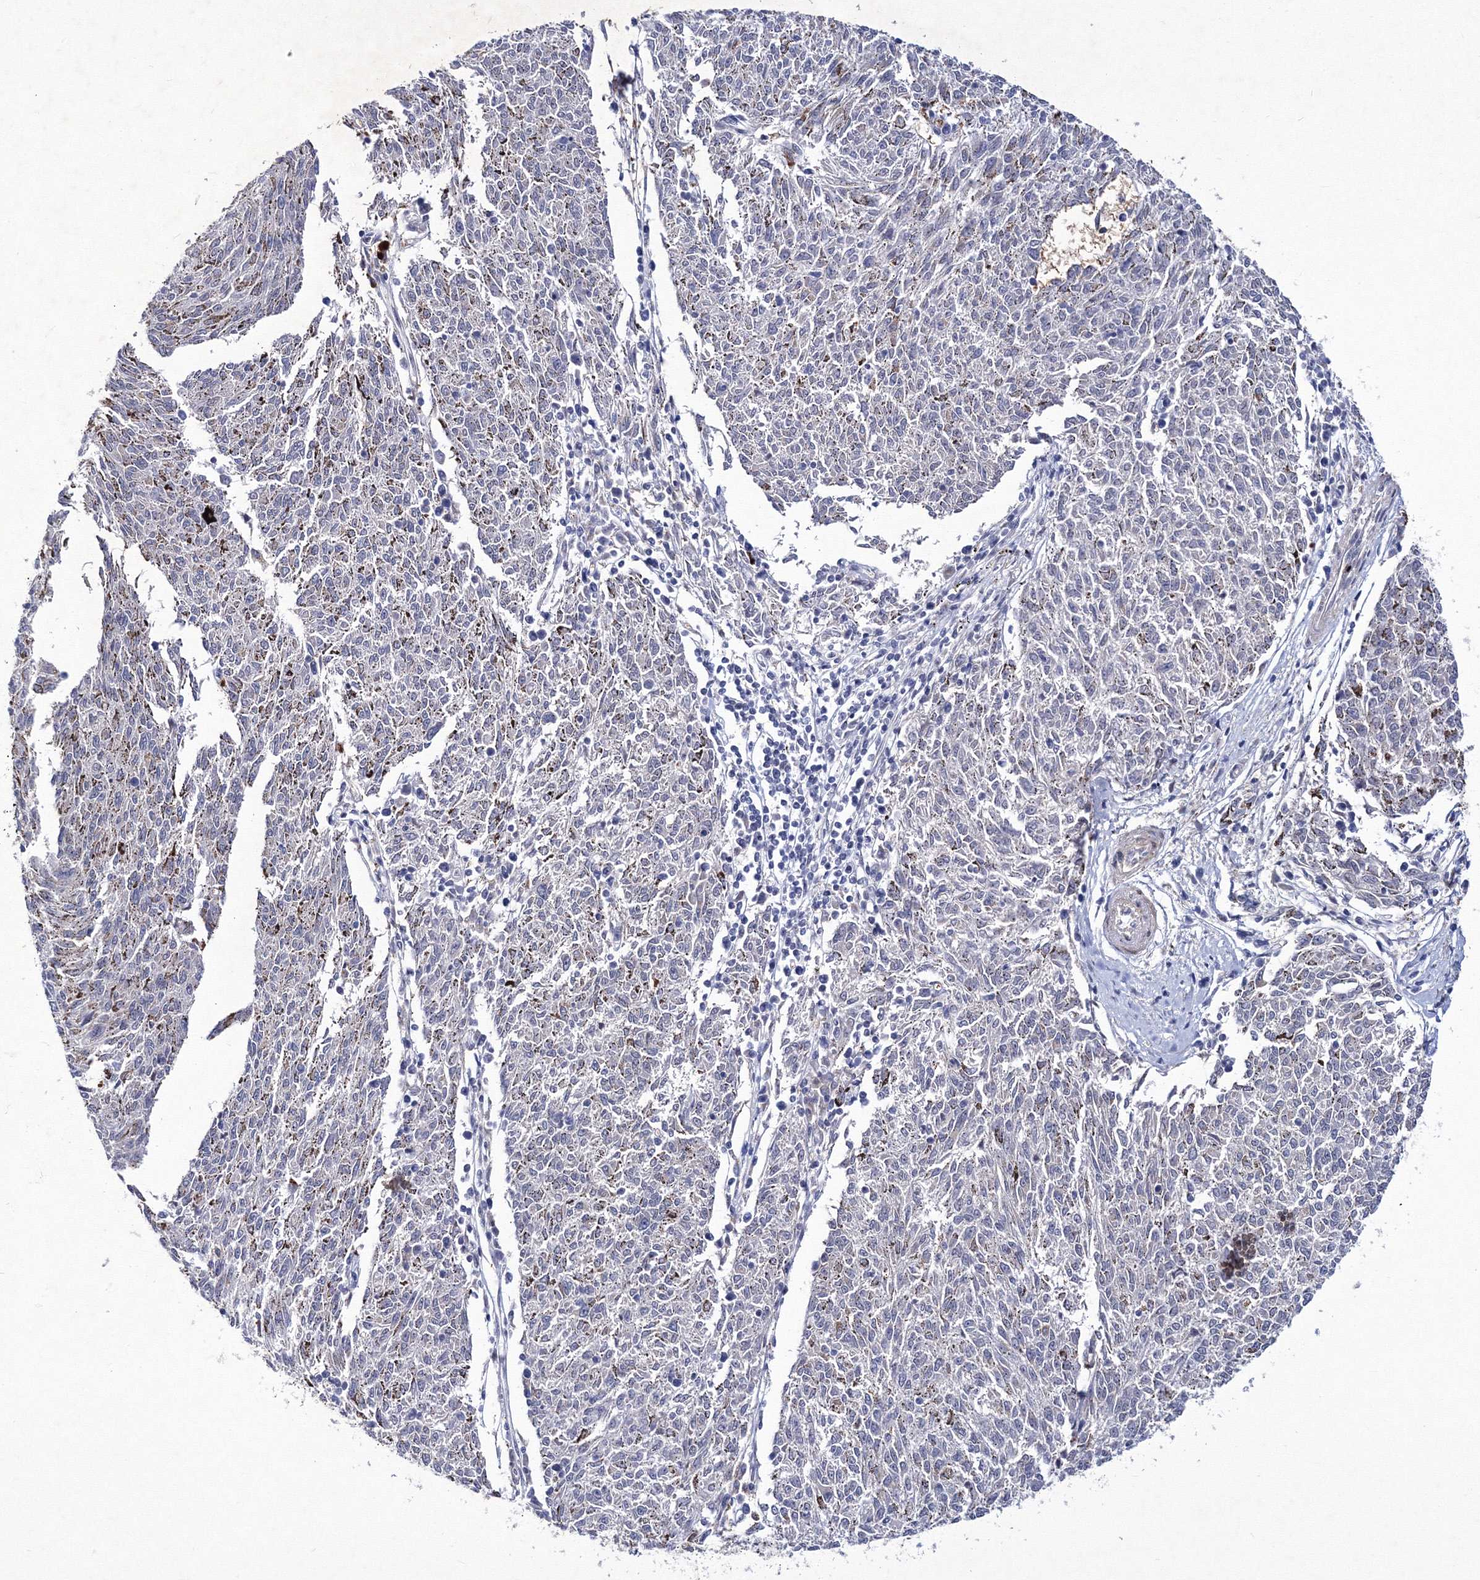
{"staining": {"intensity": "negative", "quantity": "none", "location": "none"}, "tissue": "melanoma", "cell_type": "Tumor cells", "image_type": "cancer", "snomed": [{"axis": "morphology", "description": "Malignant melanoma, NOS"}, {"axis": "topography", "description": "Skin"}], "caption": "Melanoma was stained to show a protein in brown. There is no significant positivity in tumor cells. The staining was performed using DAB (3,3'-diaminobenzidine) to visualize the protein expression in brown, while the nuclei were stained in blue with hematoxylin (Magnification: 20x).", "gene": "C11orf52", "patient": {"sex": "female", "age": 72}}